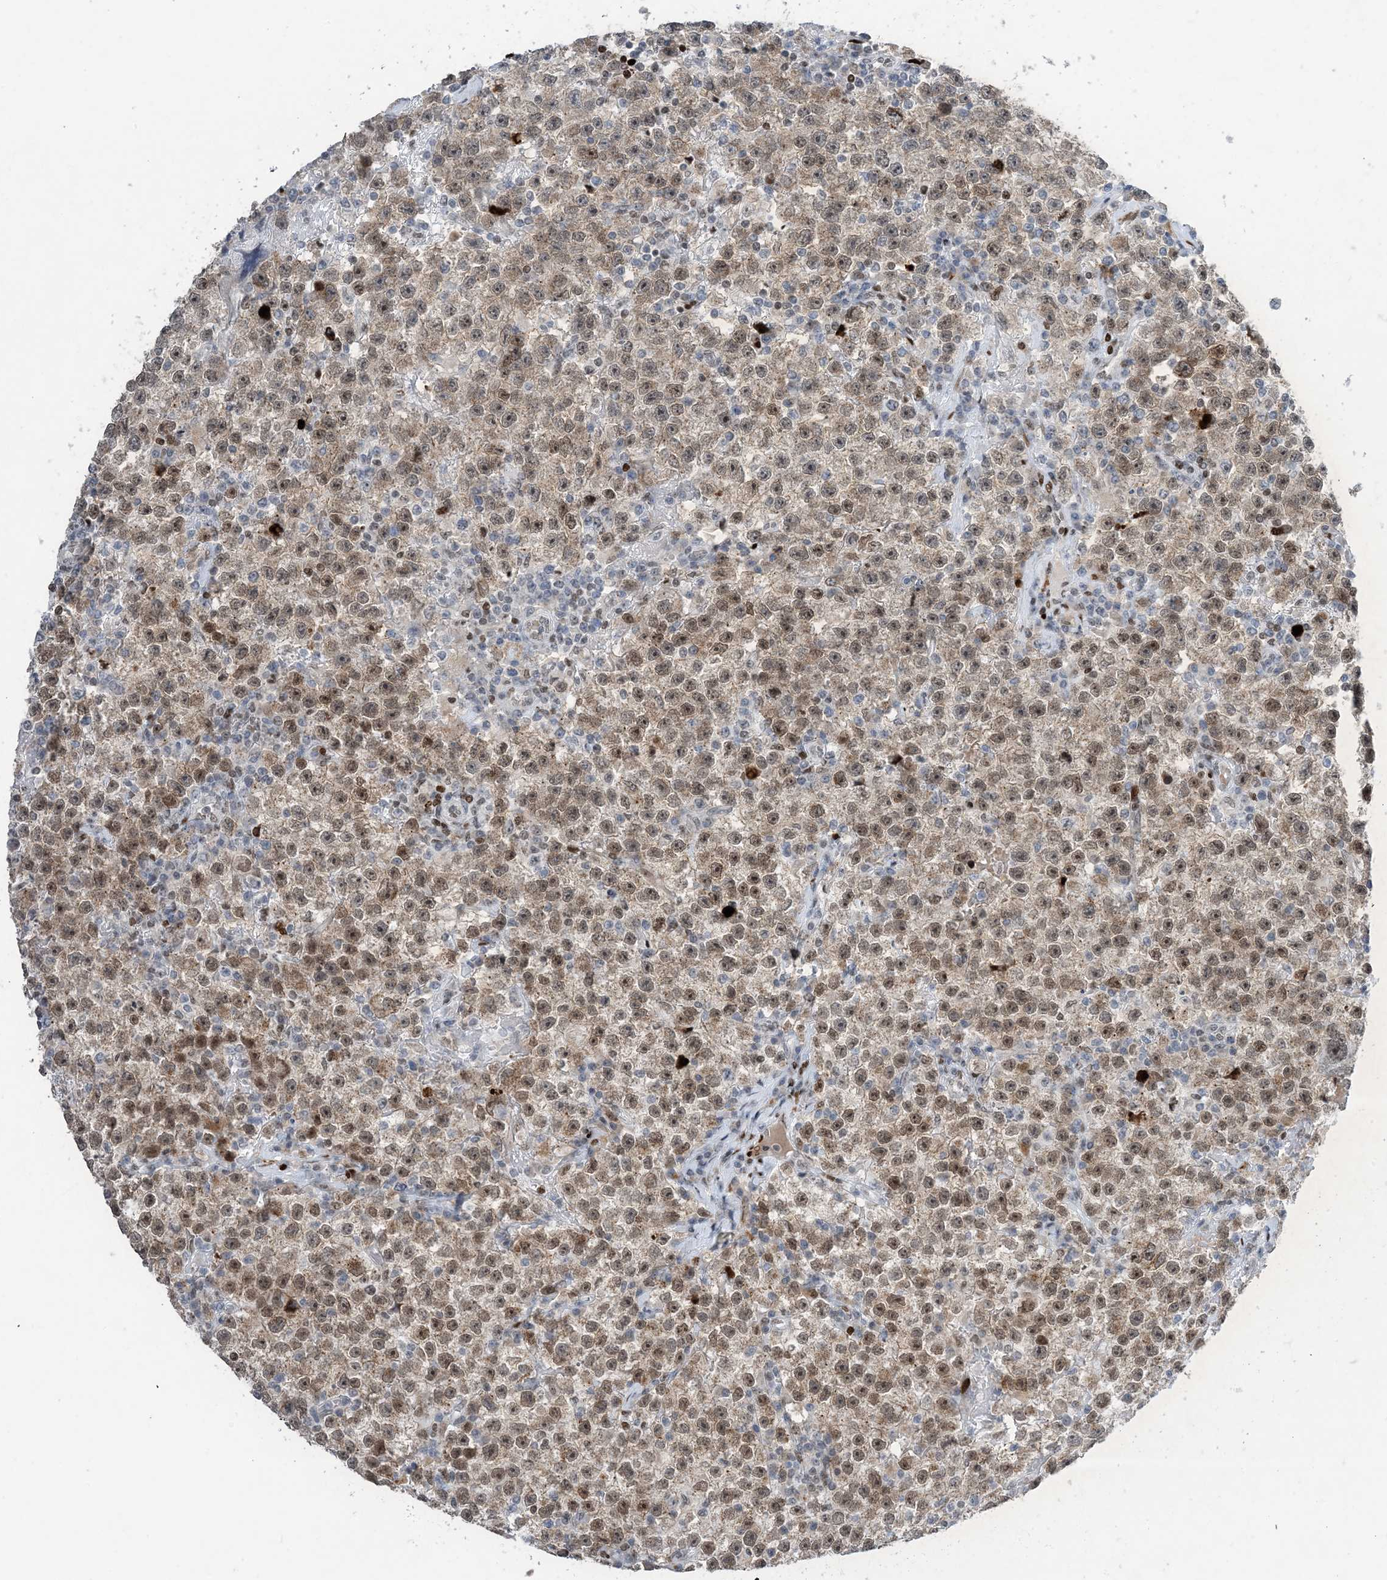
{"staining": {"intensity": "weak", "quantity": "25%-75%", "location": "cytoplasmic/membranous,nuclear"}, "tissue": "testis cancer", "cell_type": "Tumor cells", "image_type": "cancer", "snomed": [{"axis": "morphology", "description": "Seminoma, NOS"}, {"axis": "topography", "description": "Testis"}], "caption": "Testis cancer (seminoma) stained with DAB IHC reveals low levels of weak cytoplasmic/membranous and nuclear staining in about 25%-75% of tumor cells. The protein is shown in brown color, while the nuclei are stained blue.", "gene": "SLC25A53", "patient": {"sex": "male", "age": 22}}